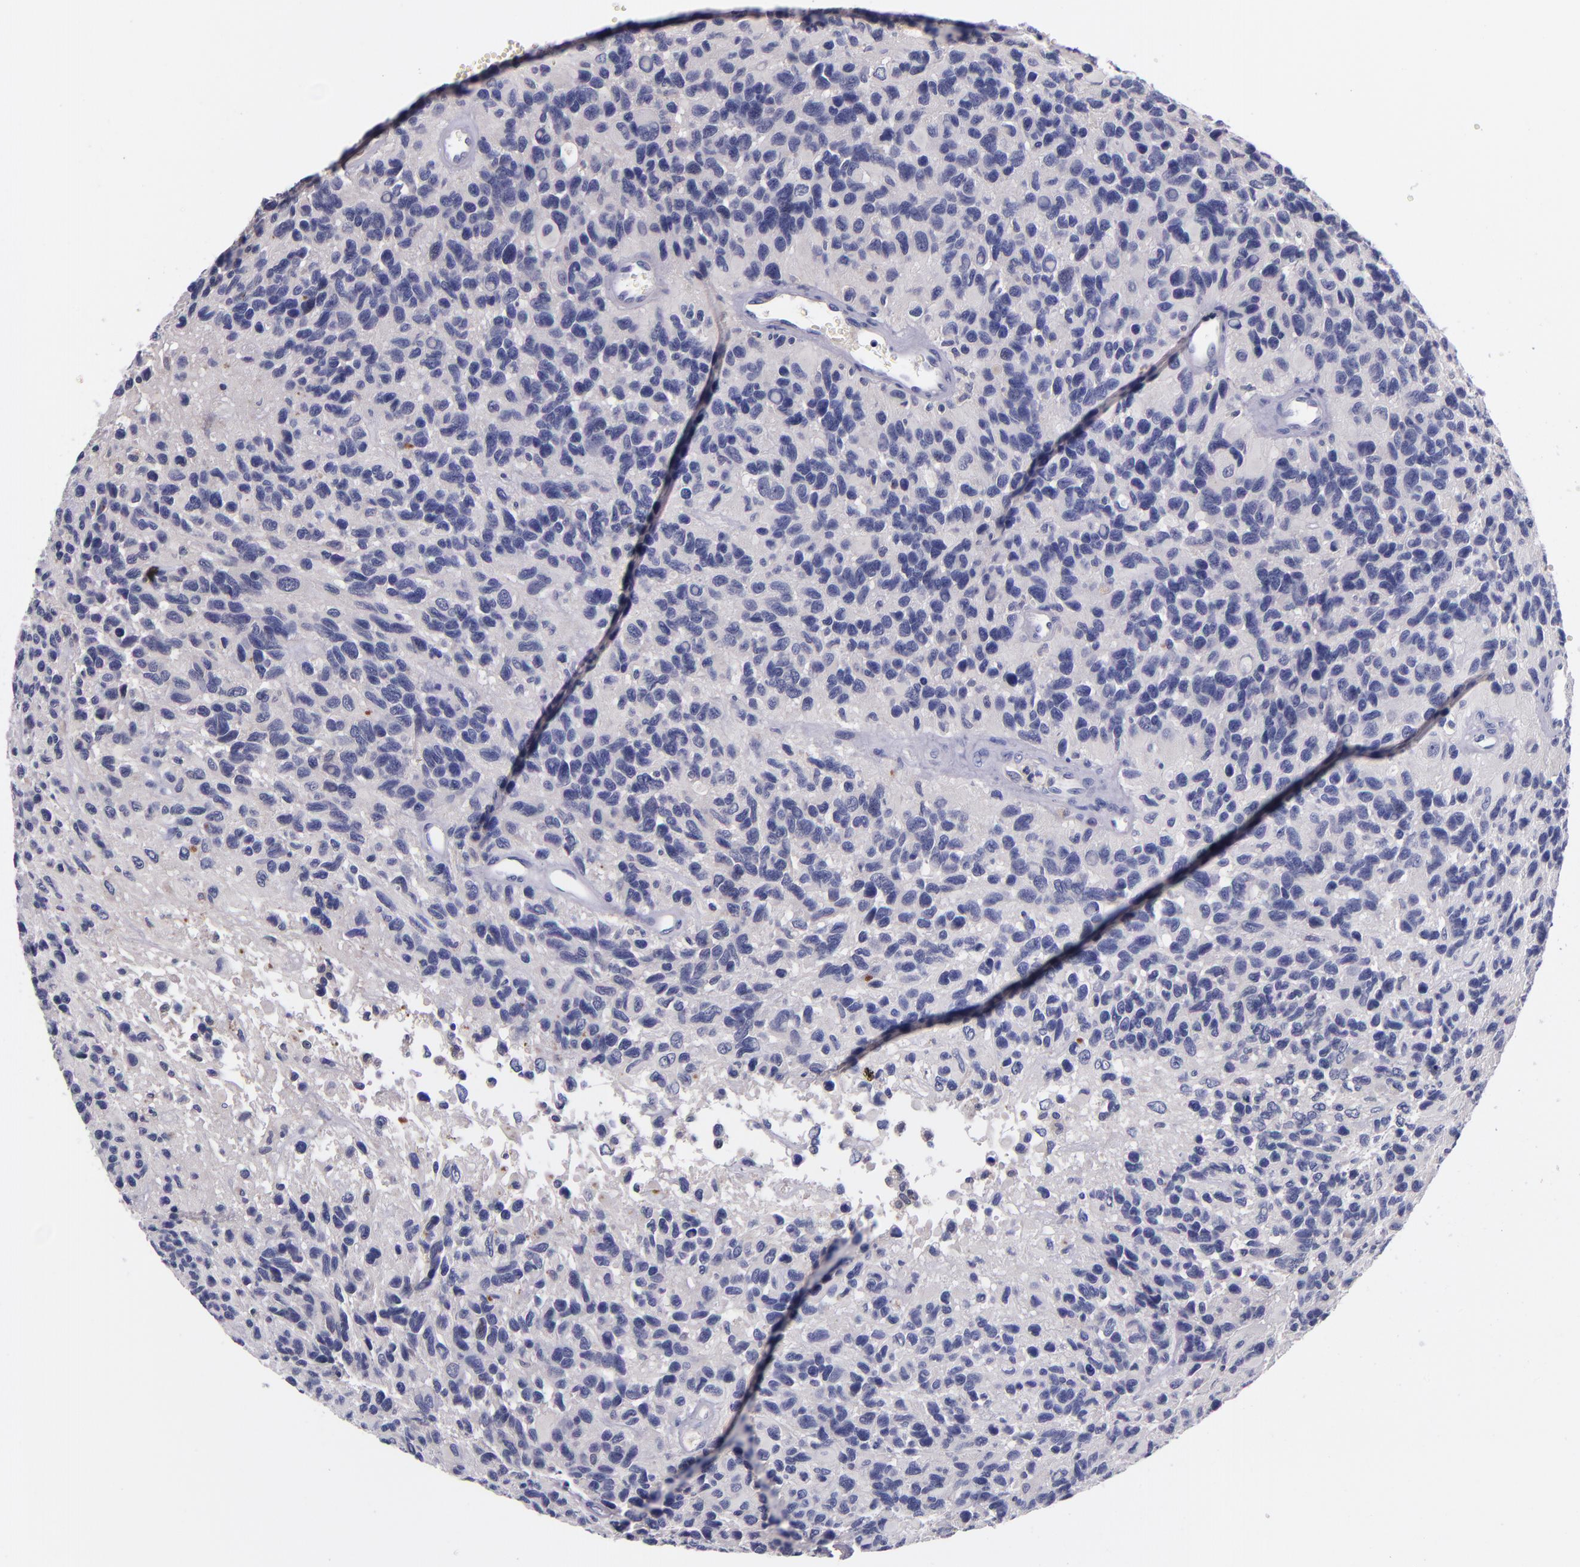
{"staining": {"intensity": "negative", "quantity": "none", "location": "none"}, "tissue": "glioma", "cell_type": "Tumor cells", "image_type": "cancer", "snomed": [{"axis": "morphology", "description": "Glioma, malignant, High grade"}, {"axis": "topography", "description": "Brain"}], "caption": "A high-resolution micrograph shows immunohistochemistry (IHC) staining of malignant glioma (high-grade), which shows no significant expression in tumor cells. (Stains: DAB immunohistochemistry with hematoxylin counter stain, Microscopy: brightfield microscopy at high magnification).", "gene": "RBP4", "patient": {"sex": "male", "age": 77}}